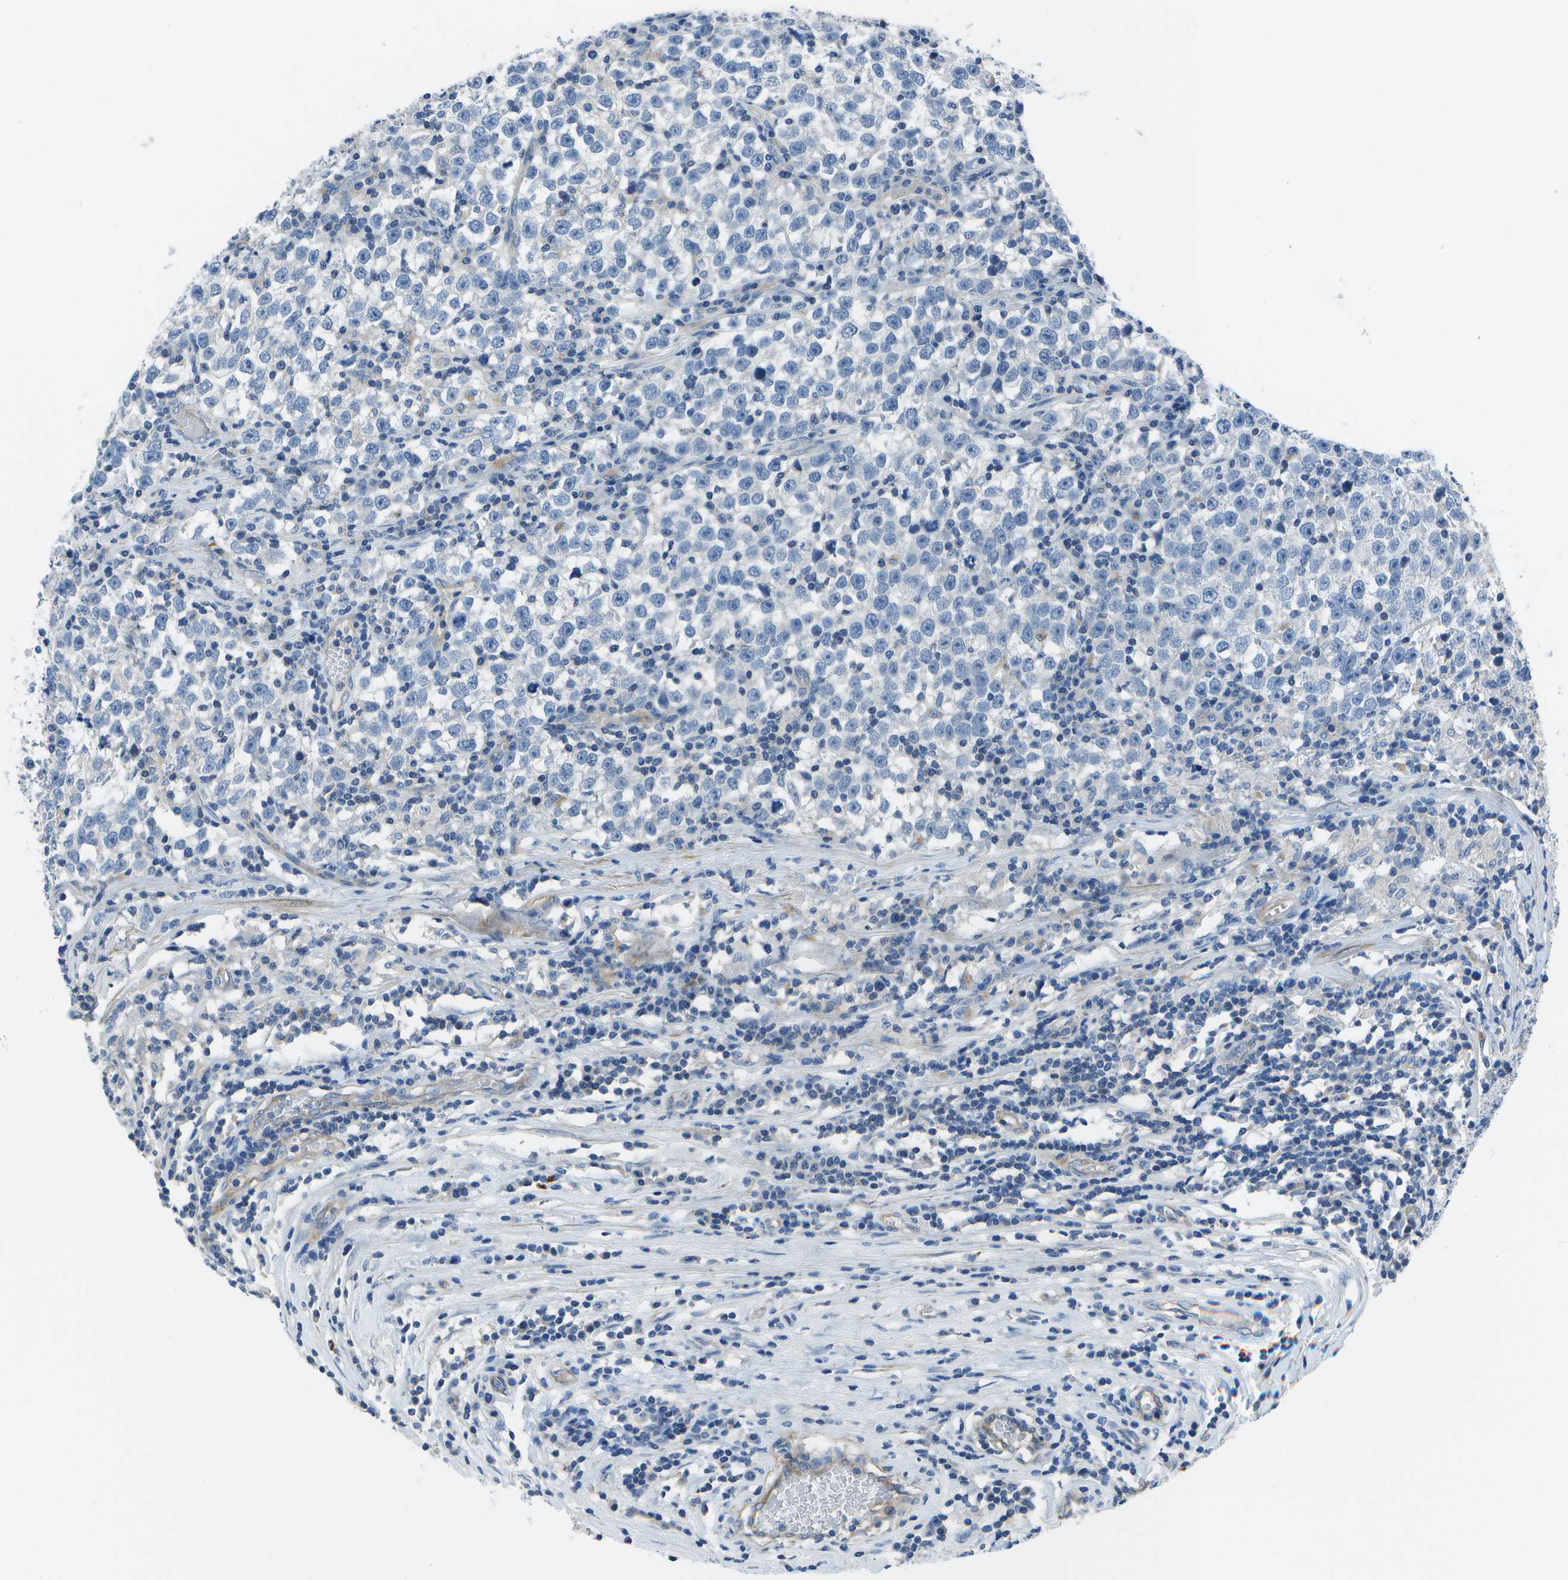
{"staining": {"intensity": "negative", "quantity": "none", "location": "none"}, "tissue": "testis cancer", "cell_type": "Tumor cells", "image_type": "cancer", "snomed": [{"axis": "morphology", "description": "Seminoma, NOS"}, {"axis": "topography", "description": "Testis"}], "caption": "There is no significant staining in tumor cells of testis cancer (seminoma).", "gene": "DCT", "patient": {"sex": "male", "age": 43}}